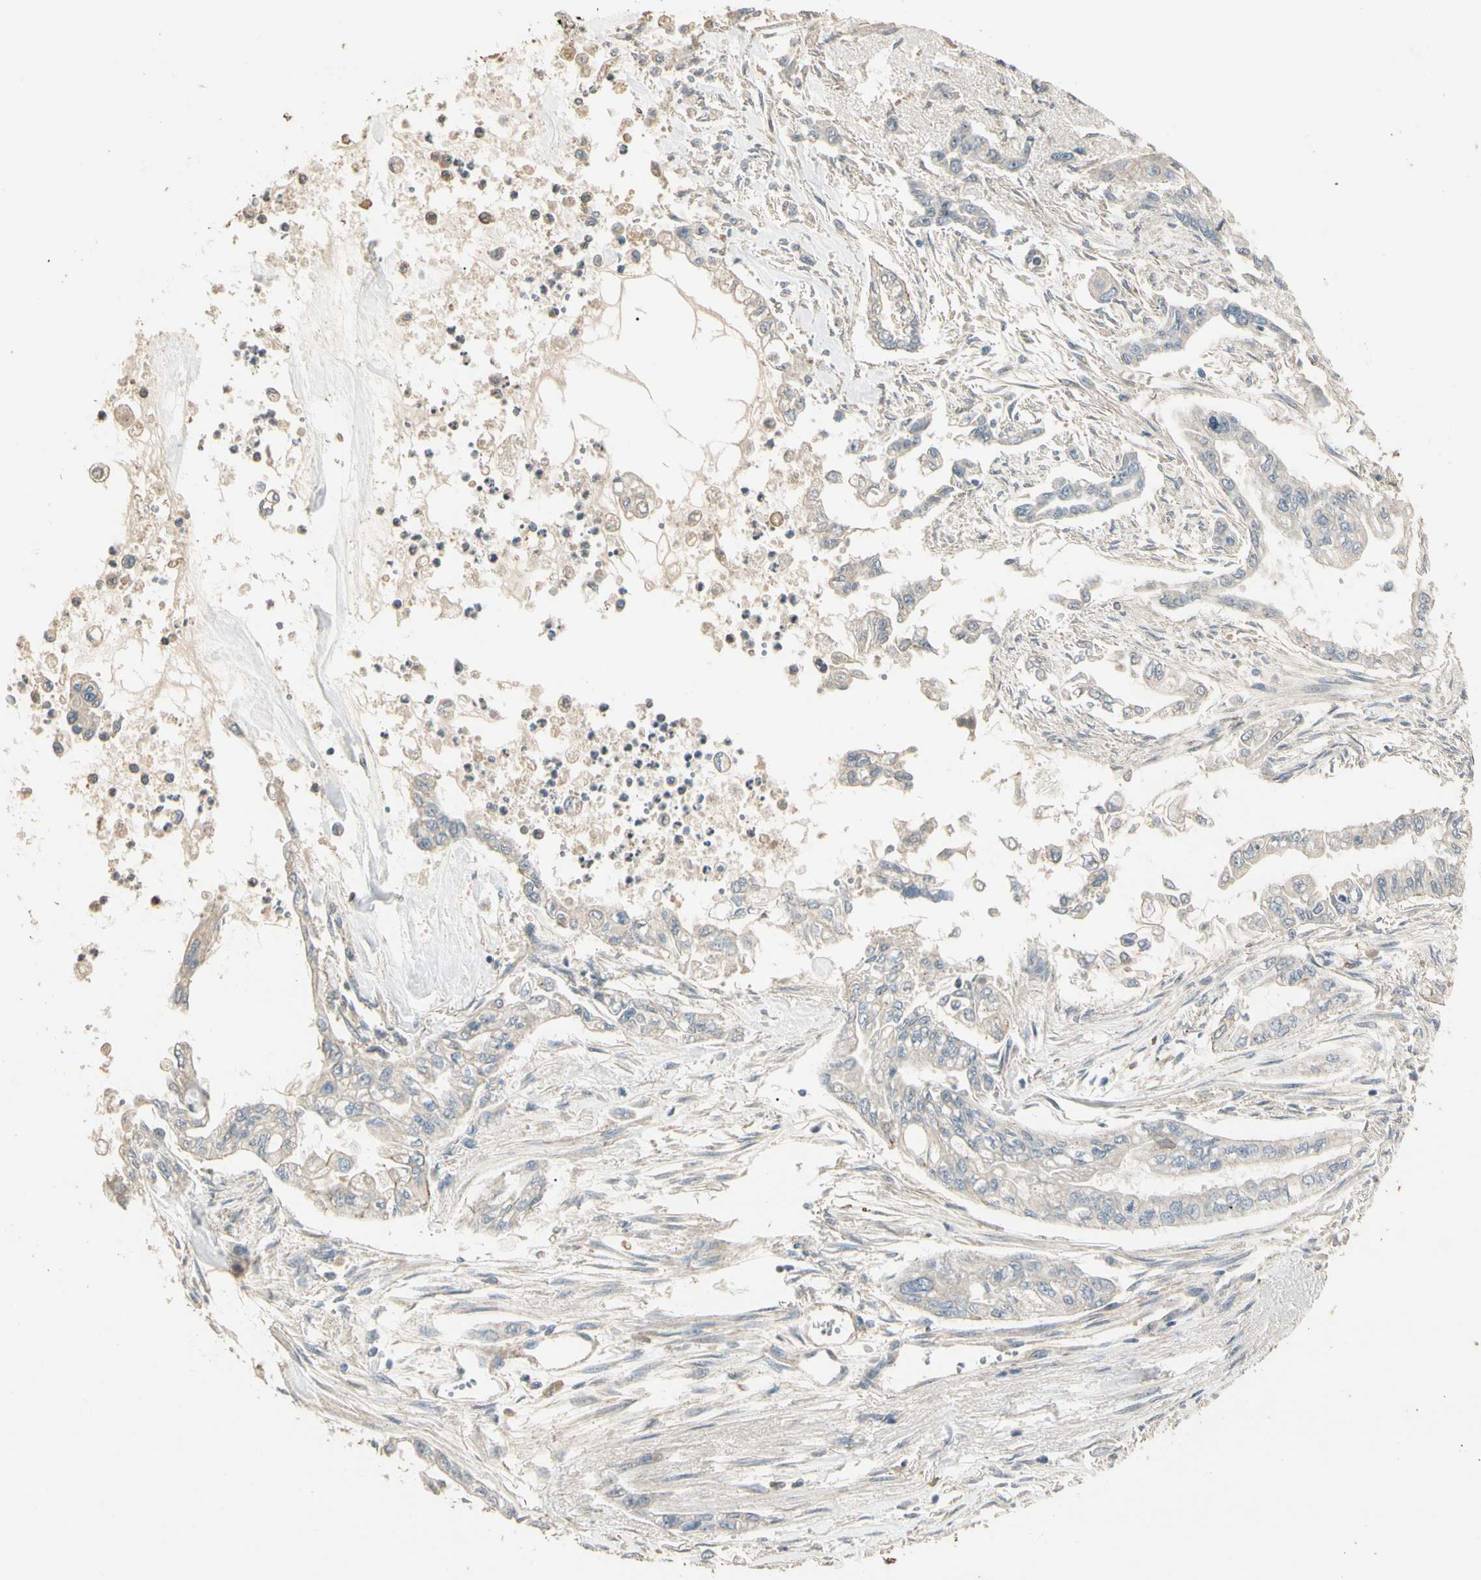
{"staining": {"intensity": "negative", "quantity": "none", "location": "none"}, "tissue": "pancreatic cancer", "cell_type": "Tumor cells", "image_type": "cancer", "snomed": [{"axis": "morphology", "description": "Normal tissue, NOS"}, {"axis": "topography", "description": "Pancreas"}], "caption": "Tumor cells show no significant protein staining in pancreatic cancer.", "gene": "CDH6", "patient": {"sex": "male", "age": 42}}